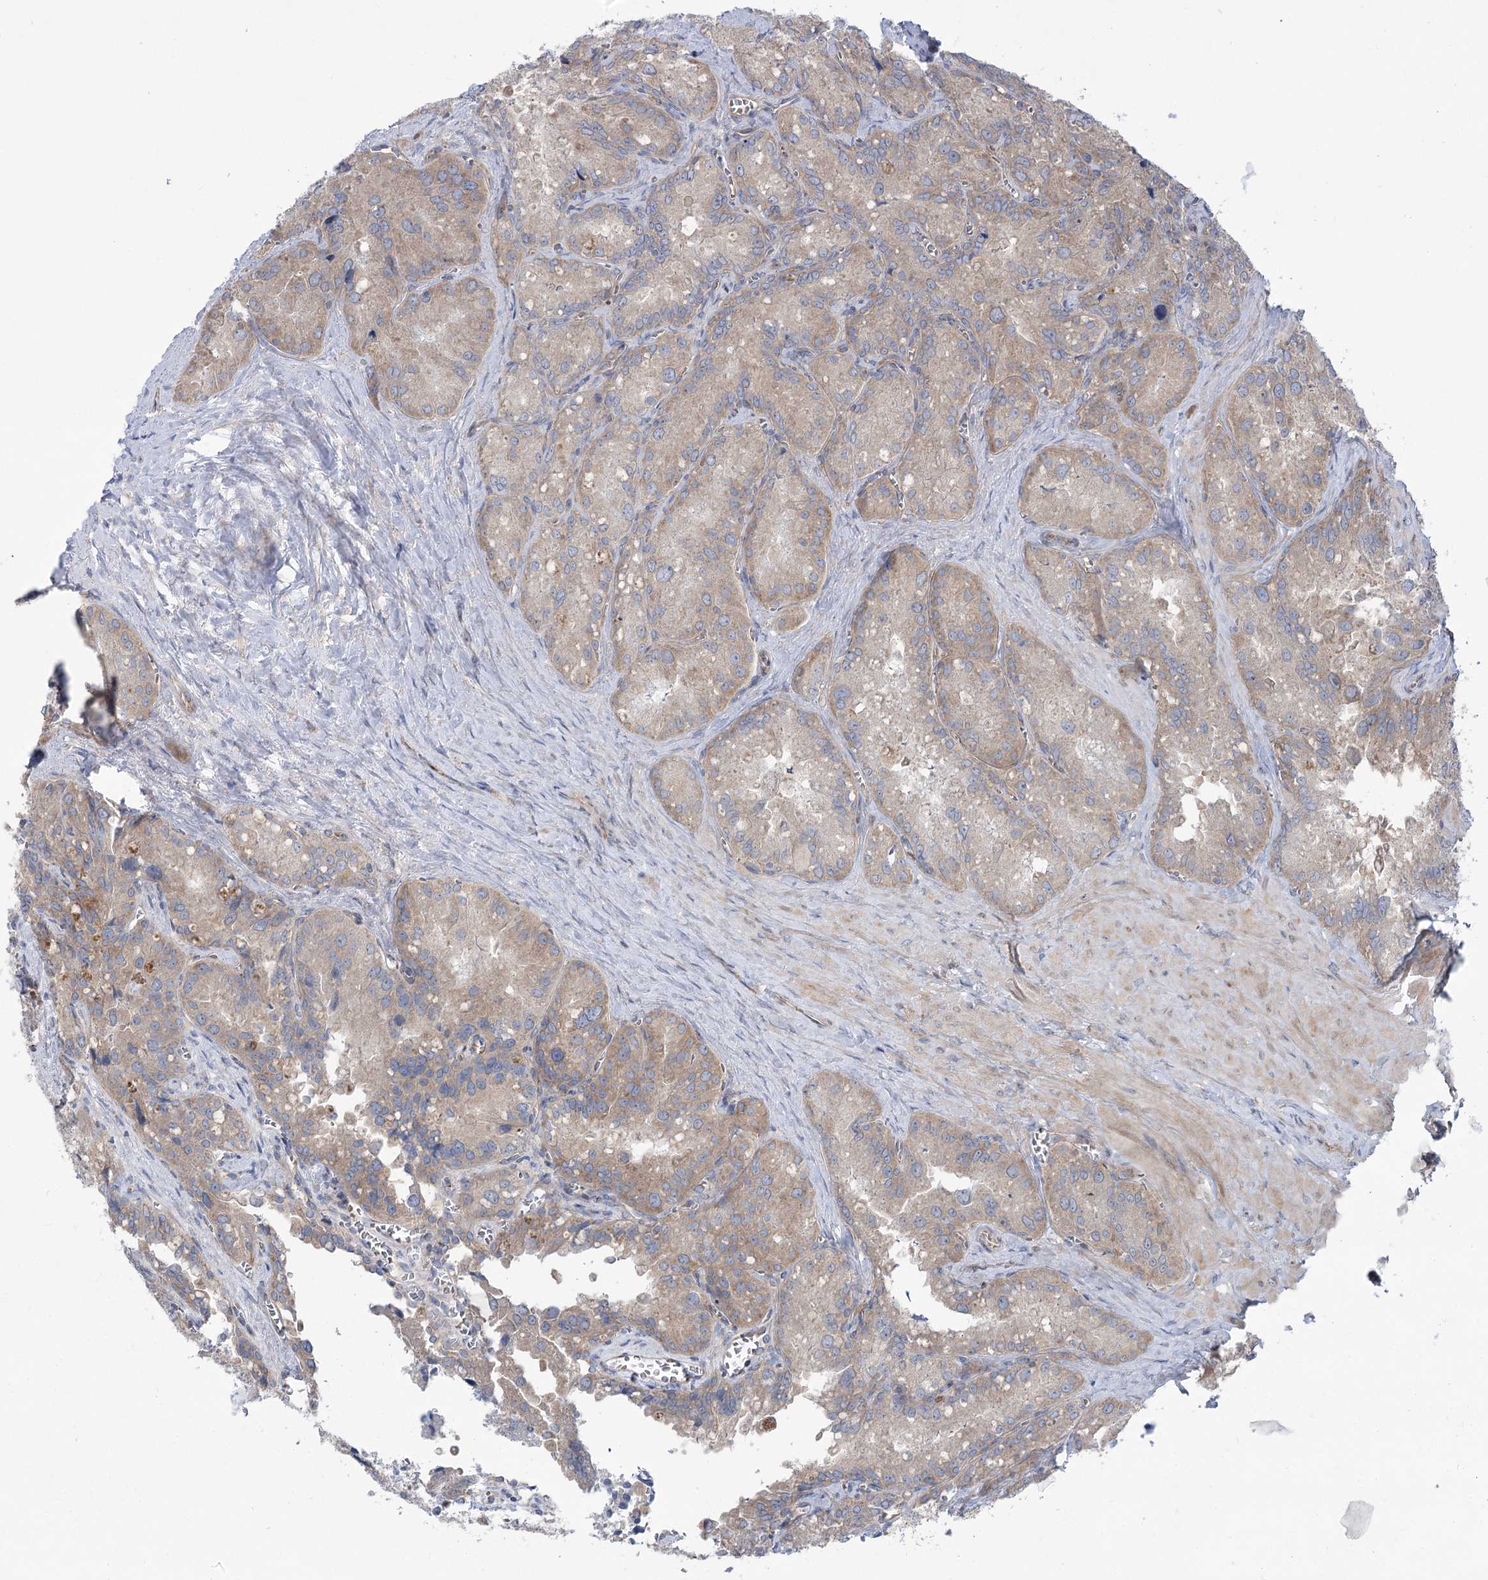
{"staining": {"intensity": "weak", "quantity": "25%-75%", "location": "cytoplasmic/membranous"}, "tissue": "seminal vesicle", "cell_type": "Glandular cells", "image_type": "normal", "snomed": [{"axis": "morphology", "description": "Normal tissue, NOS"}, {"axis": "topography", "description": "Seminal veicle"}], "caption": "IHC of unremarkable human seminal vesicle exhibits low levels of weak cytoplasmic/membranous staining in approximately 25%-75% of glandular cells. (IHC, brightfield microscopy, high magnification).", "gene": "SCN11A", "patient": {"sex": "male", "age": 62}}